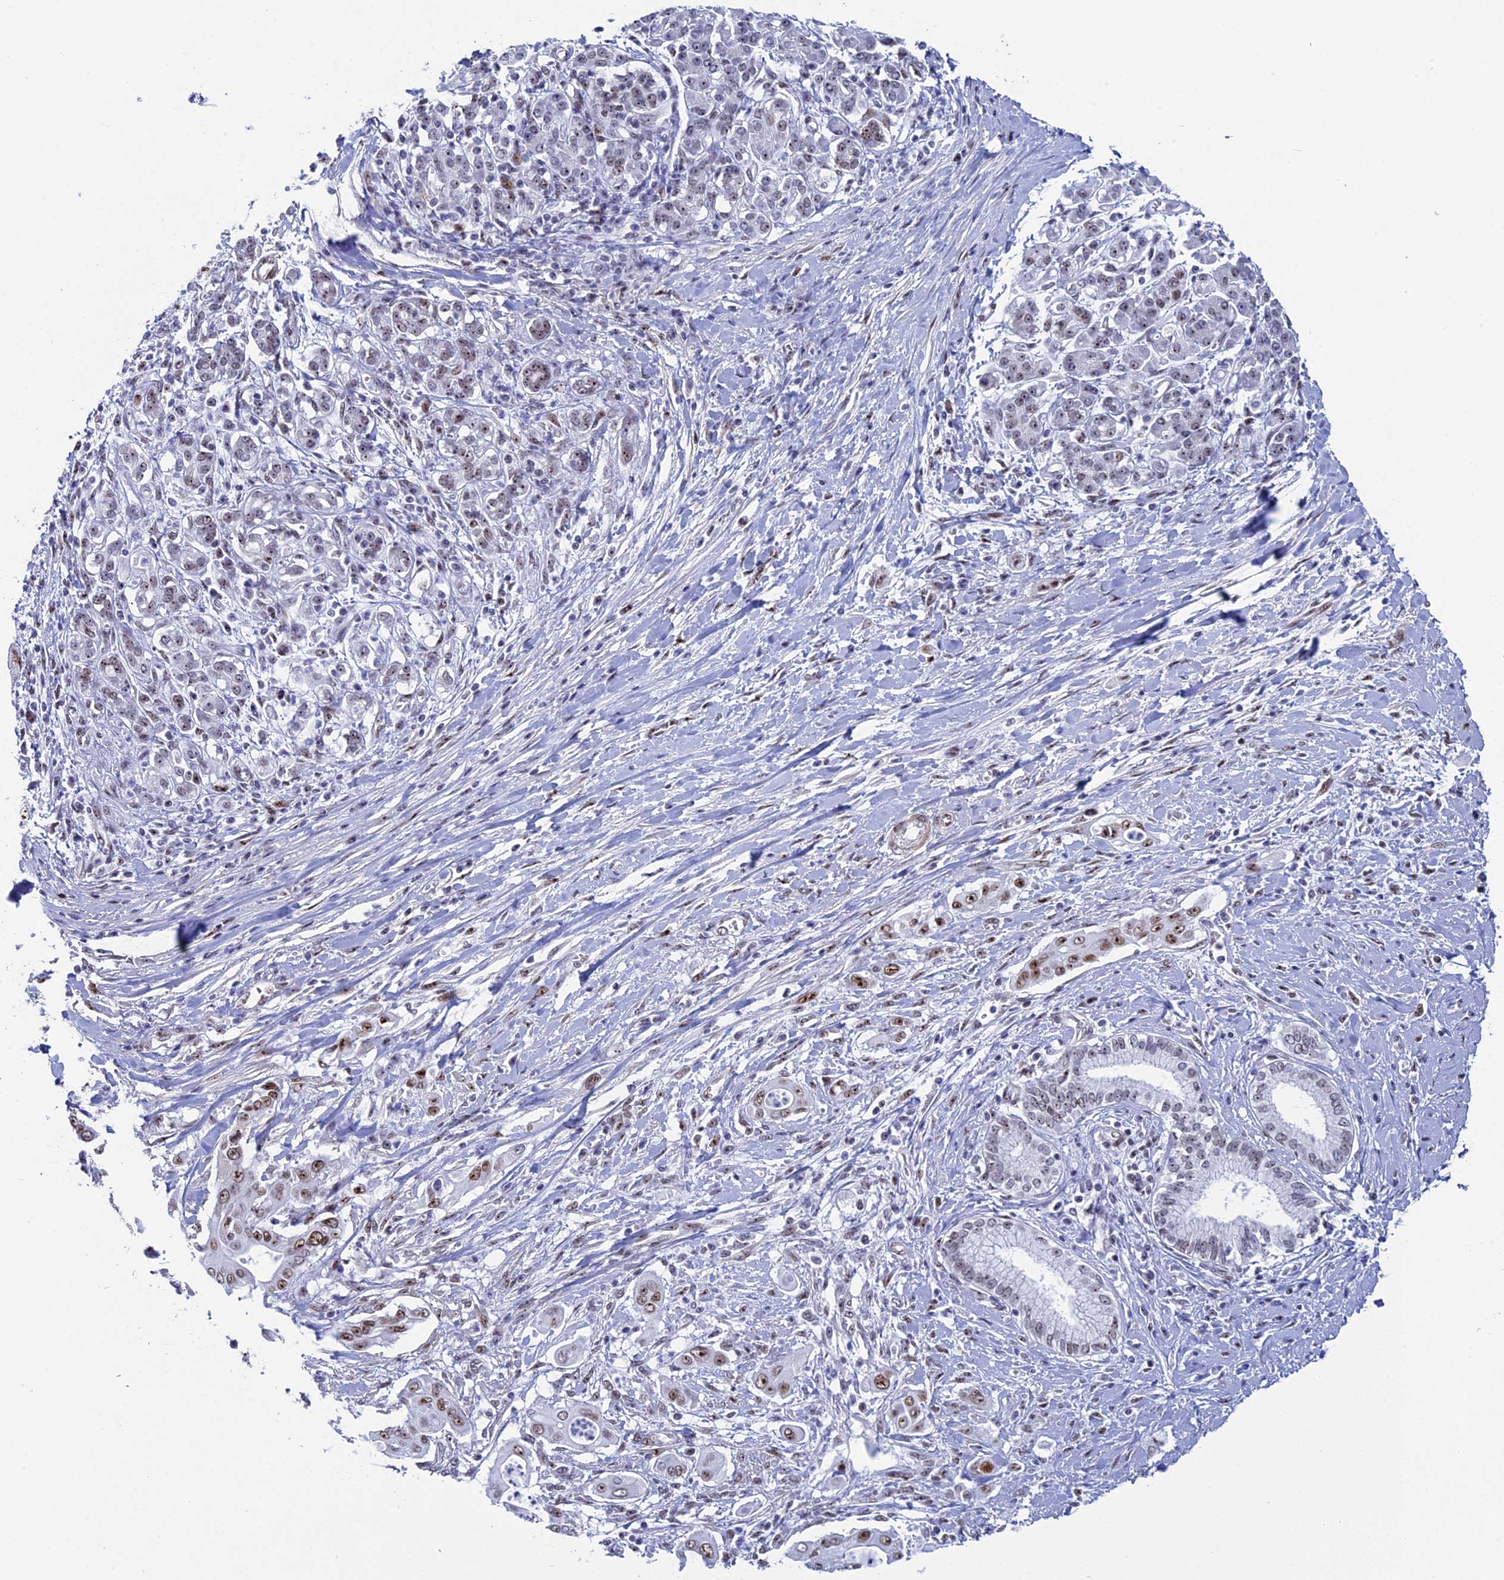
{"staining": {"intensity": "moderate", "quantity": ">75%", "location": "nuclear"}, "tissue": "pancreatic cancer", "cell_type": "Tumor cells", "image_type": "cancer", "snomed": [{"axis": "morphology", "description": "Adenocarcinoma, NOS"}, {"axis": "topography", "description": "Pancreas"}], "caption": "This histopathology image shows immunohistochemistry (IHC) staining of human adenocarcinoma (pancreatic), with medium moderate nuclear staining in about >75% of tumor cells.", "gene": "CCDC86", "patient": {"sex": "male", "age": 58}}